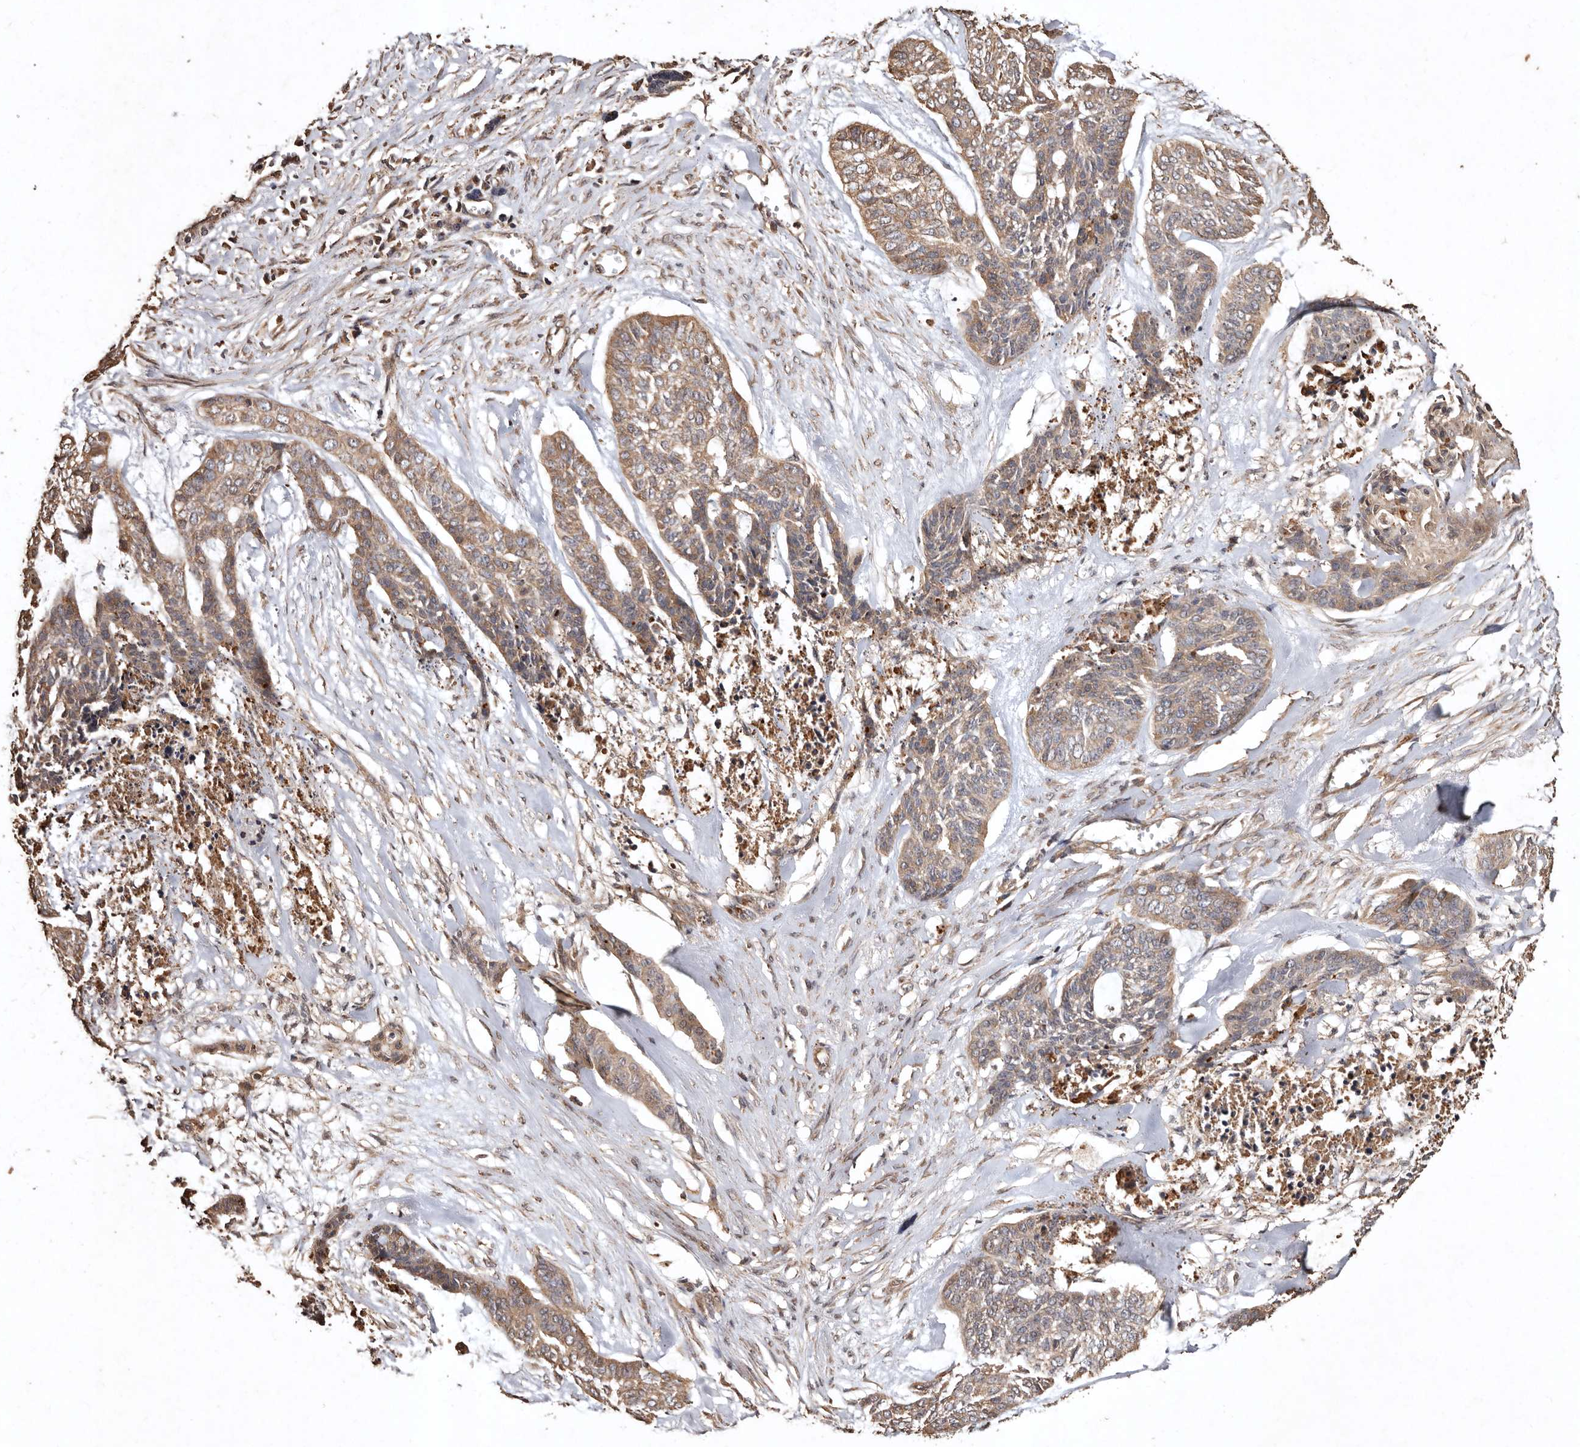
{"staining": {"intensity": "weak", "quantity": ">75%", "location": "cytoplasmic/membranous"}, "tissue": "skin cancer", "cell_type": "Tumor cells", "image_type": "cancer", "snomed": [{"axis": "morphology", "description": "Basal cell carcinoma"}, {"axis": "topography", "description": "Skin"}], "caption": "Human skin basal cell carcinoma stained with a brown dye demonstrates weak cytoplasmic/membranous positive positivity in about >75% of tumor cells.", "gene": "FARS2", "patient": {"sex": "female", "age": 64}}